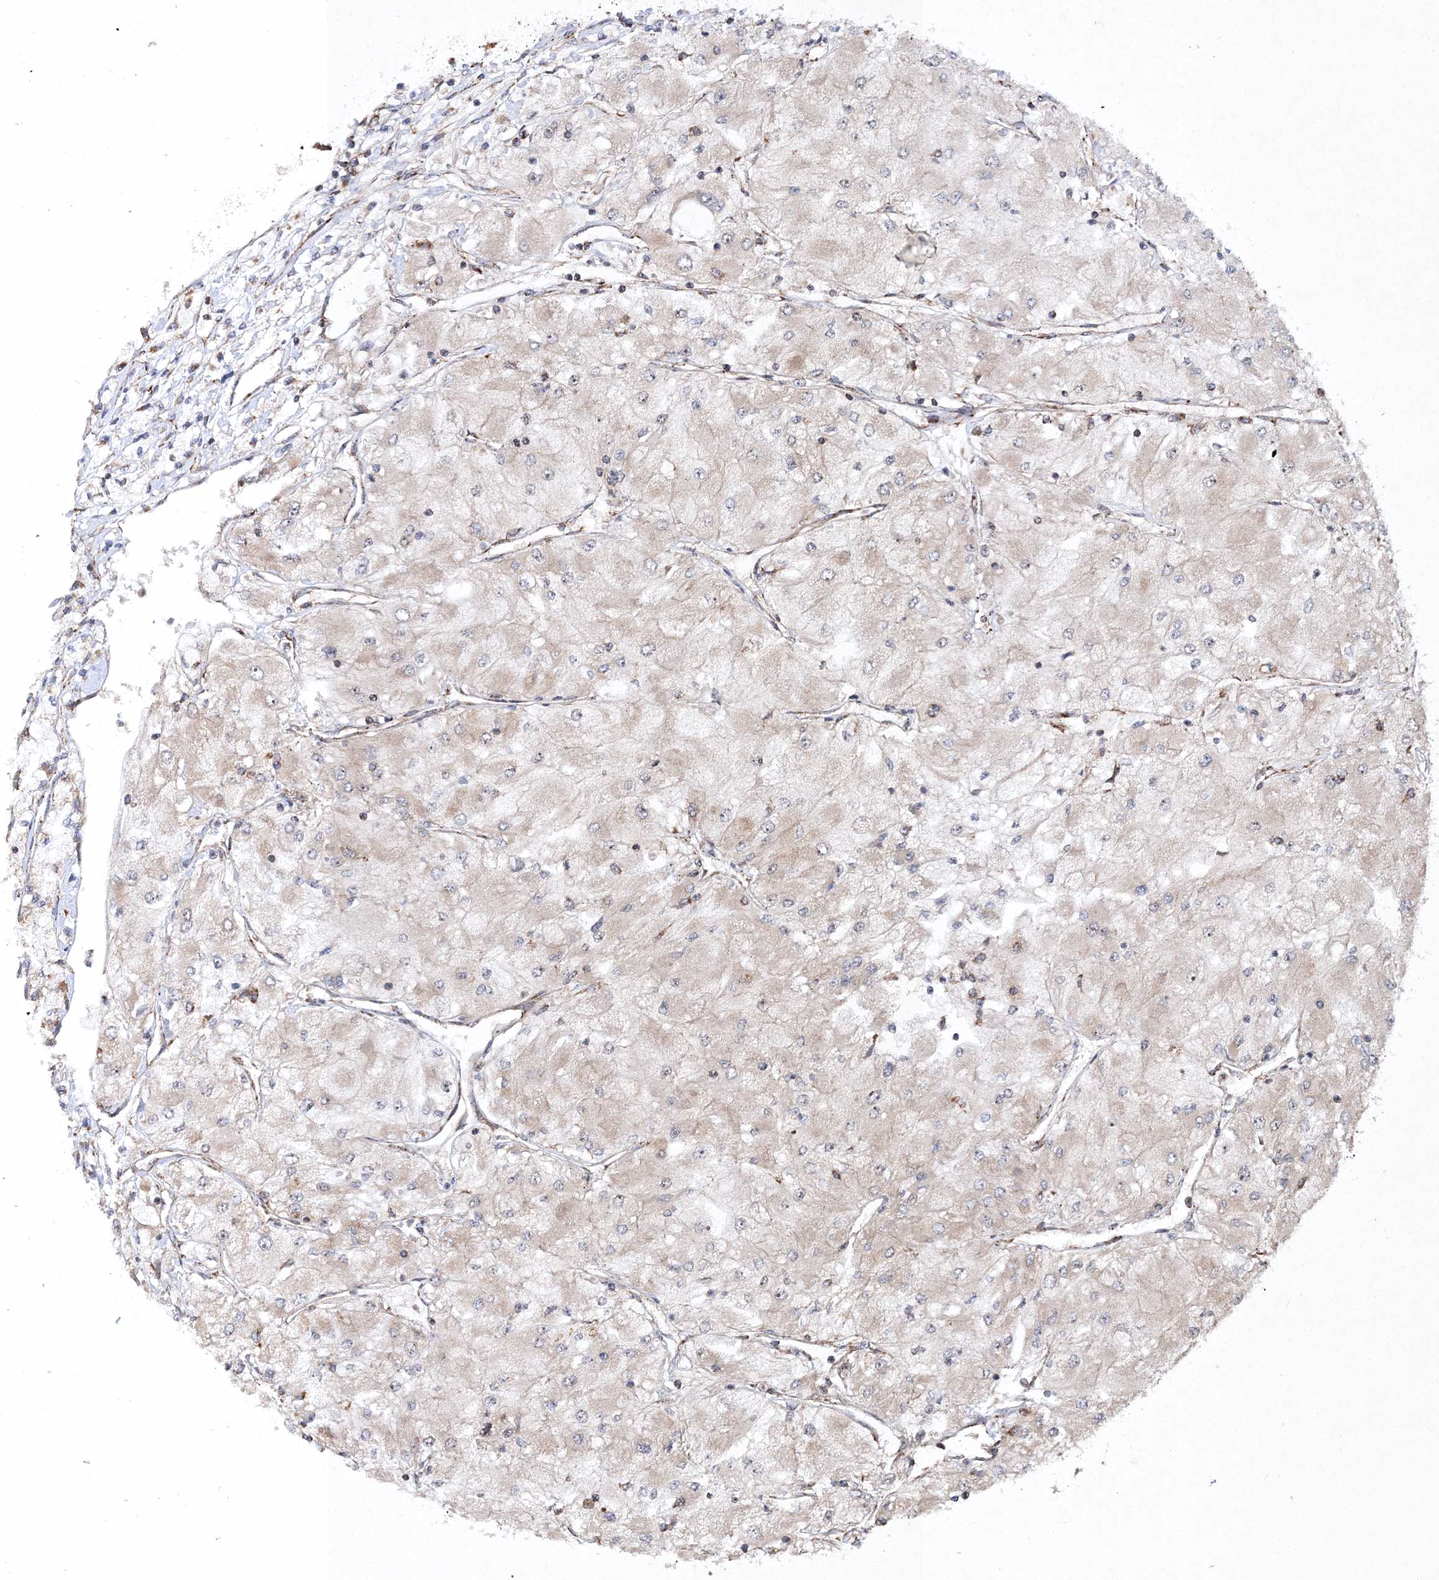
{"staining": {"intensity": "moderate", "quantity": "25%-75%", "location": "cytoplasmic/membranous"}, "tissue": "renal cancer", "cell_type": "Tumor cells", "image_type": "cancer", "snomed": [{"axis": "morphology", "description": "Adenocarcinoma, NOS"}, {"axis": "topography", "description": "Kidney"}], "caption": "Renal cancer (adenocarcinoma) was stained to show a protein in brown. There is medium levels of moderate cytoplasmic/membranous expression in about 25%-75% of tumor cells.", "gene": "SCRN3", "patient": {"sex": "male", "age": 80}}